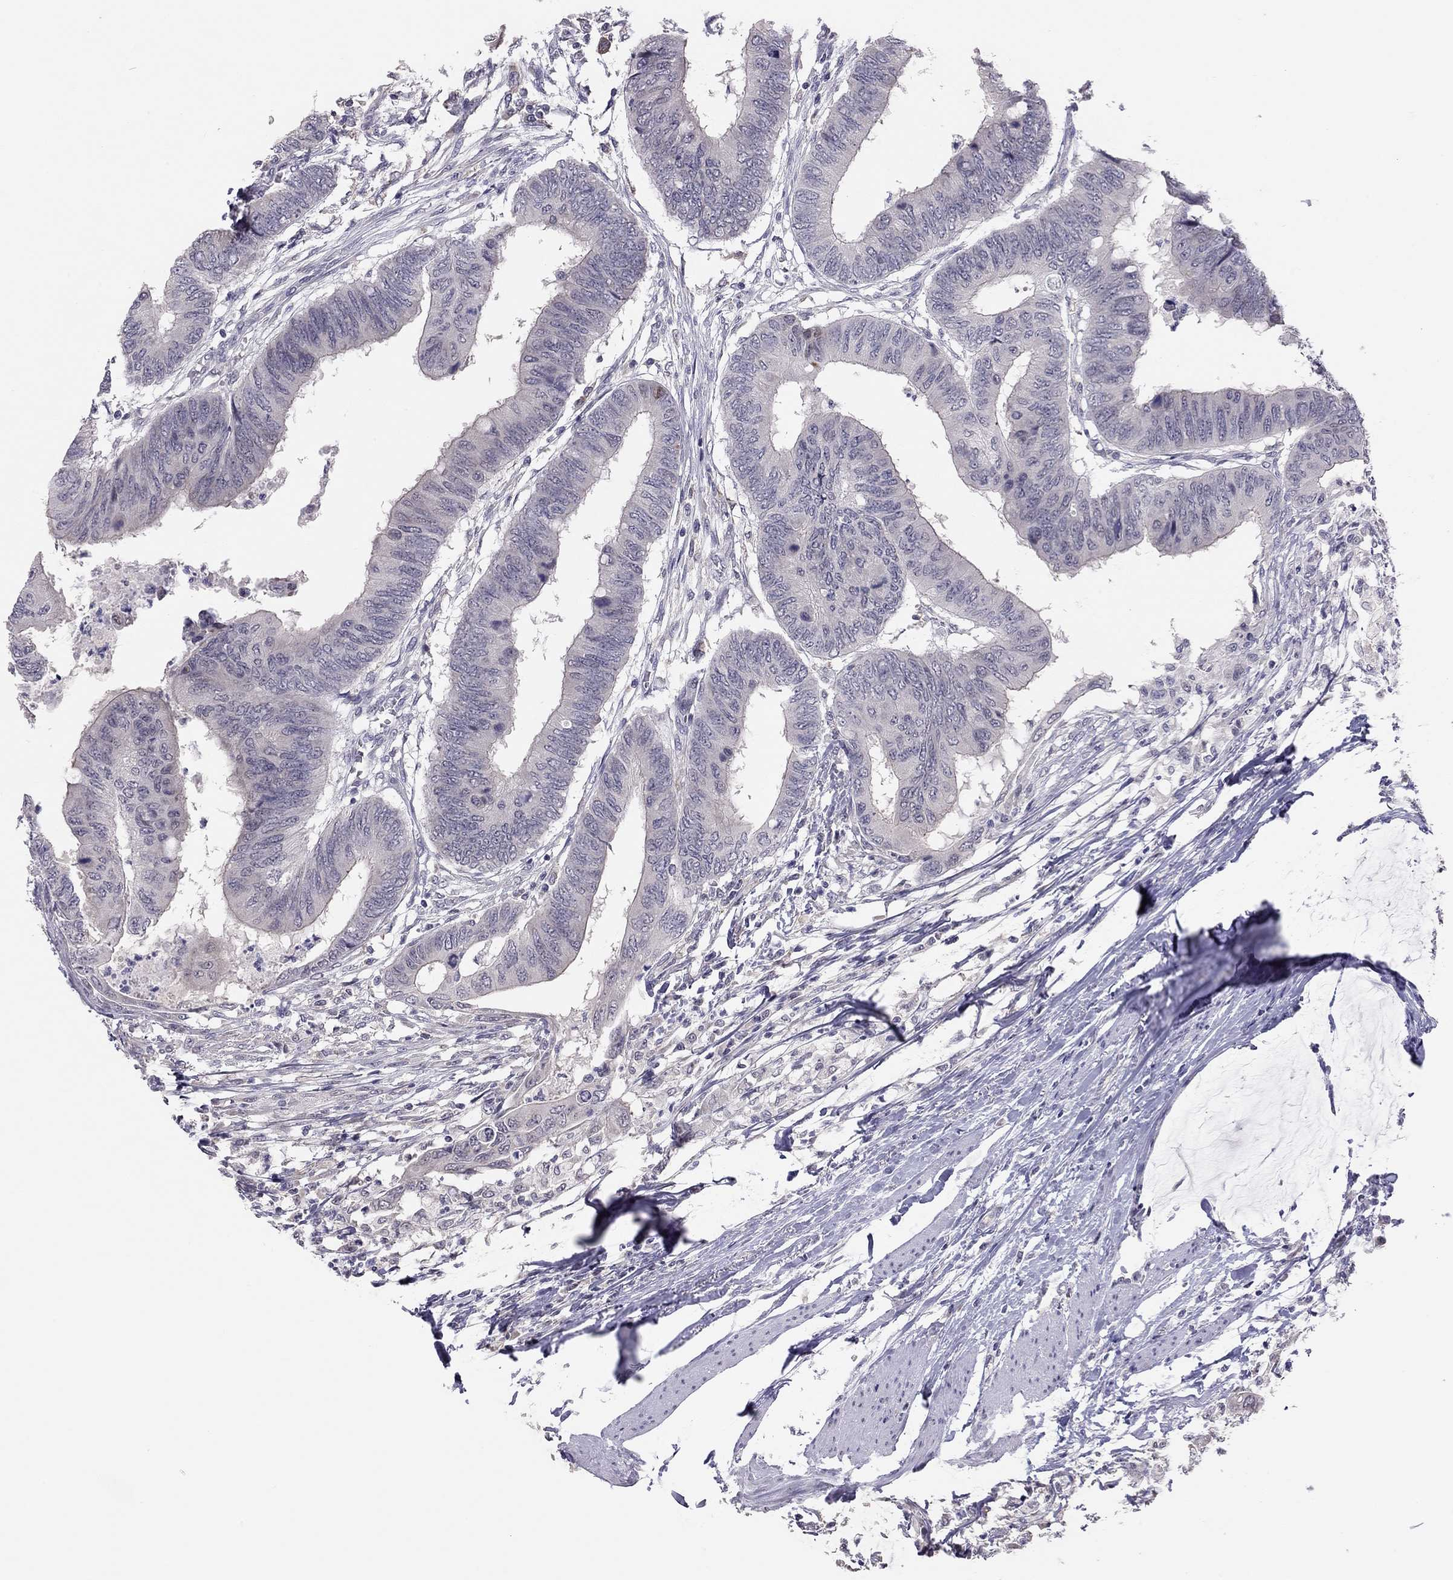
{"staining": {"intensity": "negative", "quantity": "none", "location": "none"}, "tissue": "colorectal cancer", "cell_type": "Tumor cells", "image_type": "cancer", "snomed": [{"axis": "morphology", "description": "Normal tissue, NOS"}, {"axis": "morphology", "description": "Adenocarcinoma, NOS"}, {"axis": "topography", "description": "Rectum"}, {"axis": "topography", "description": "Peripheral nerve tissue"}], "caption": "Immunohistochemistry of human adenocarcinoma (colorectal) exhibits no expression in tumor cells.", "gene": "HSF2BP", "patient": {"sex": "male", "age": 92}}